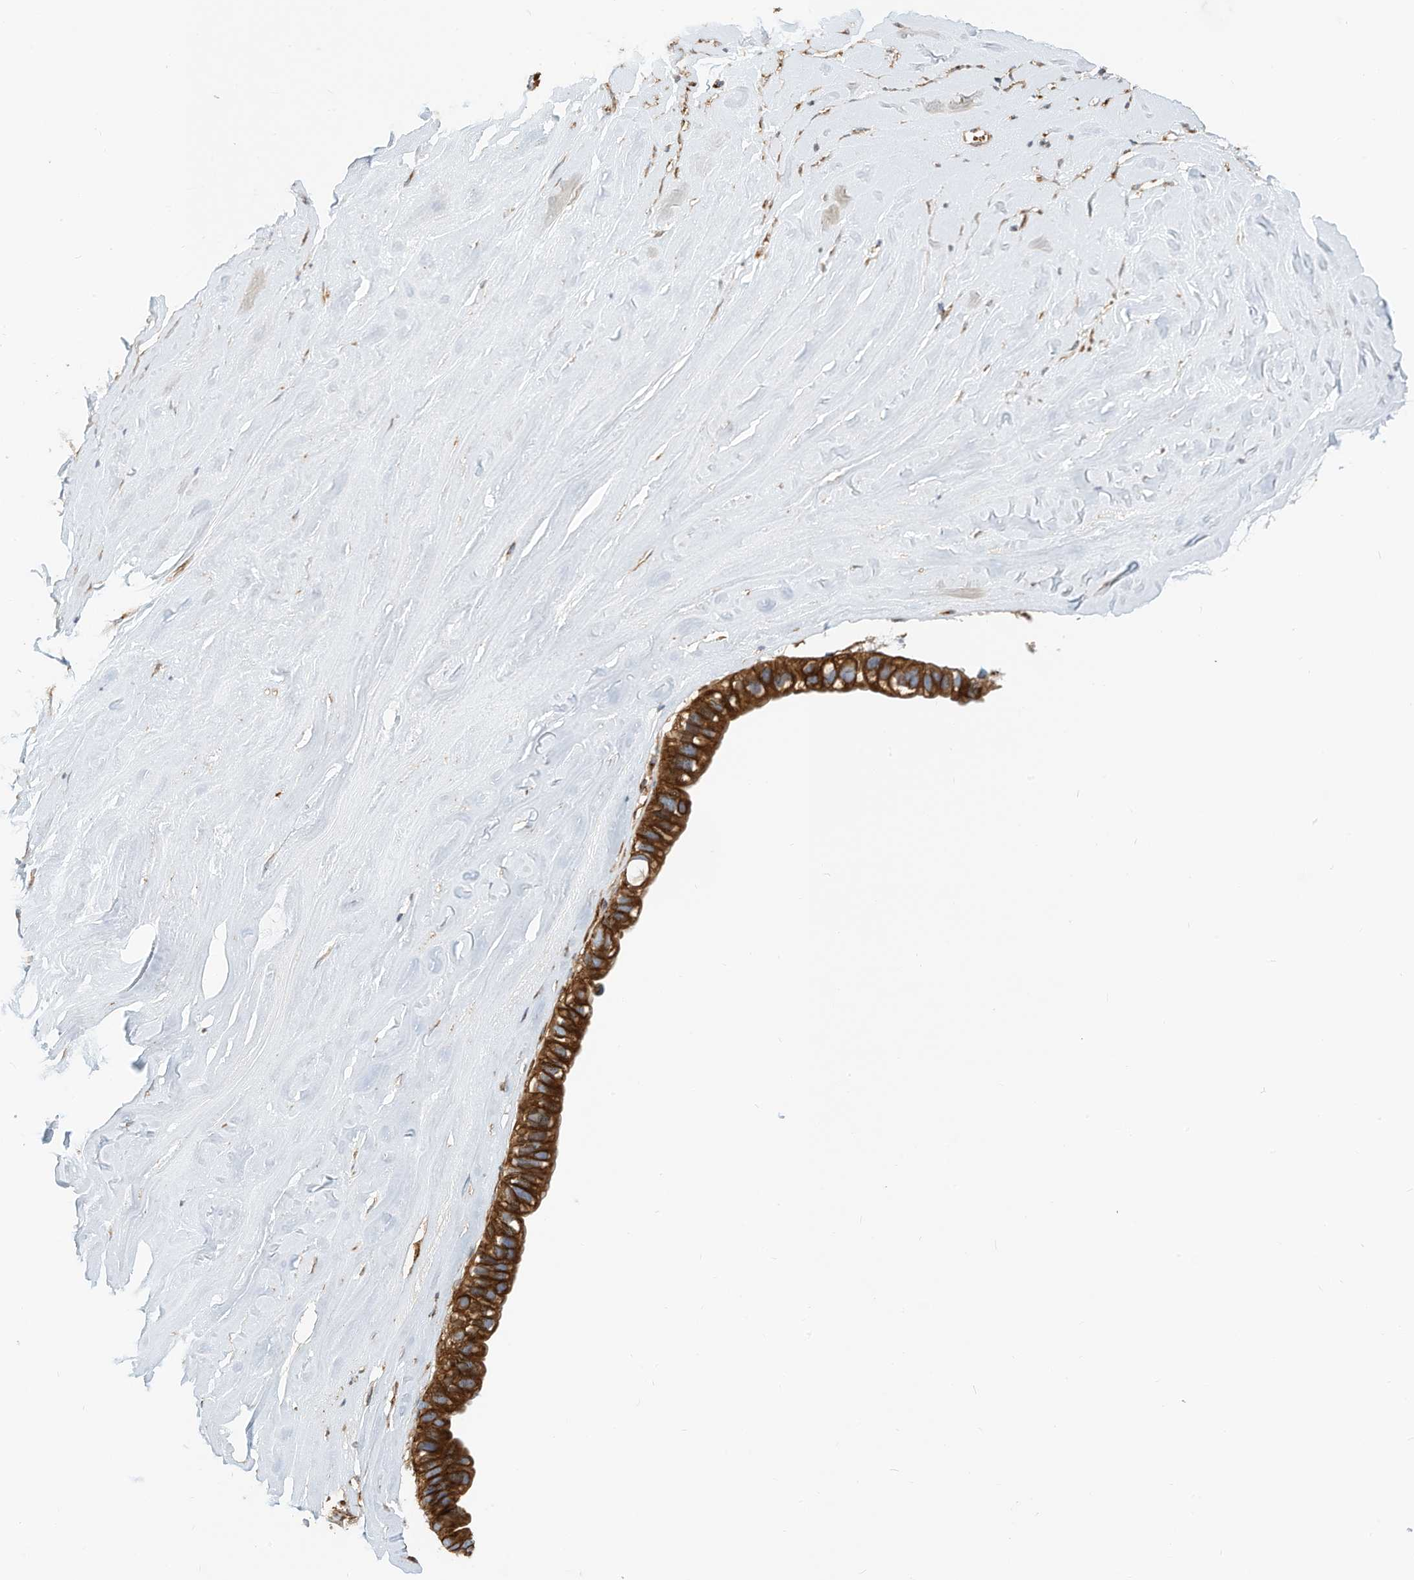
{"staining": {"intensity": "strong", "quantity": ">75%", "location": "cytoplasmic/membranous"}, "tissue": "ovarian cancer", "cell_type": "Tumor cells", "image_type": "cancer", "snomed": [{"axis": "morphology", "description": "Cystadenocarcinoma, mucinous, NOS"}, {"axis": "topography", "description": "Ovary"}], "caption": "DAB (3,3'-diaminobenzidine) immunohistochemical staining of human mucinous cystadenocarcinoma (ovarian) shows strong cytoplasmic/membranous protein positivity in about >75% of tumor cells. (Brightfield microscopy of DAB IHC at high magnification).", "gene": "MICAL1", "patient": {"sex": "female", "age": 61}}